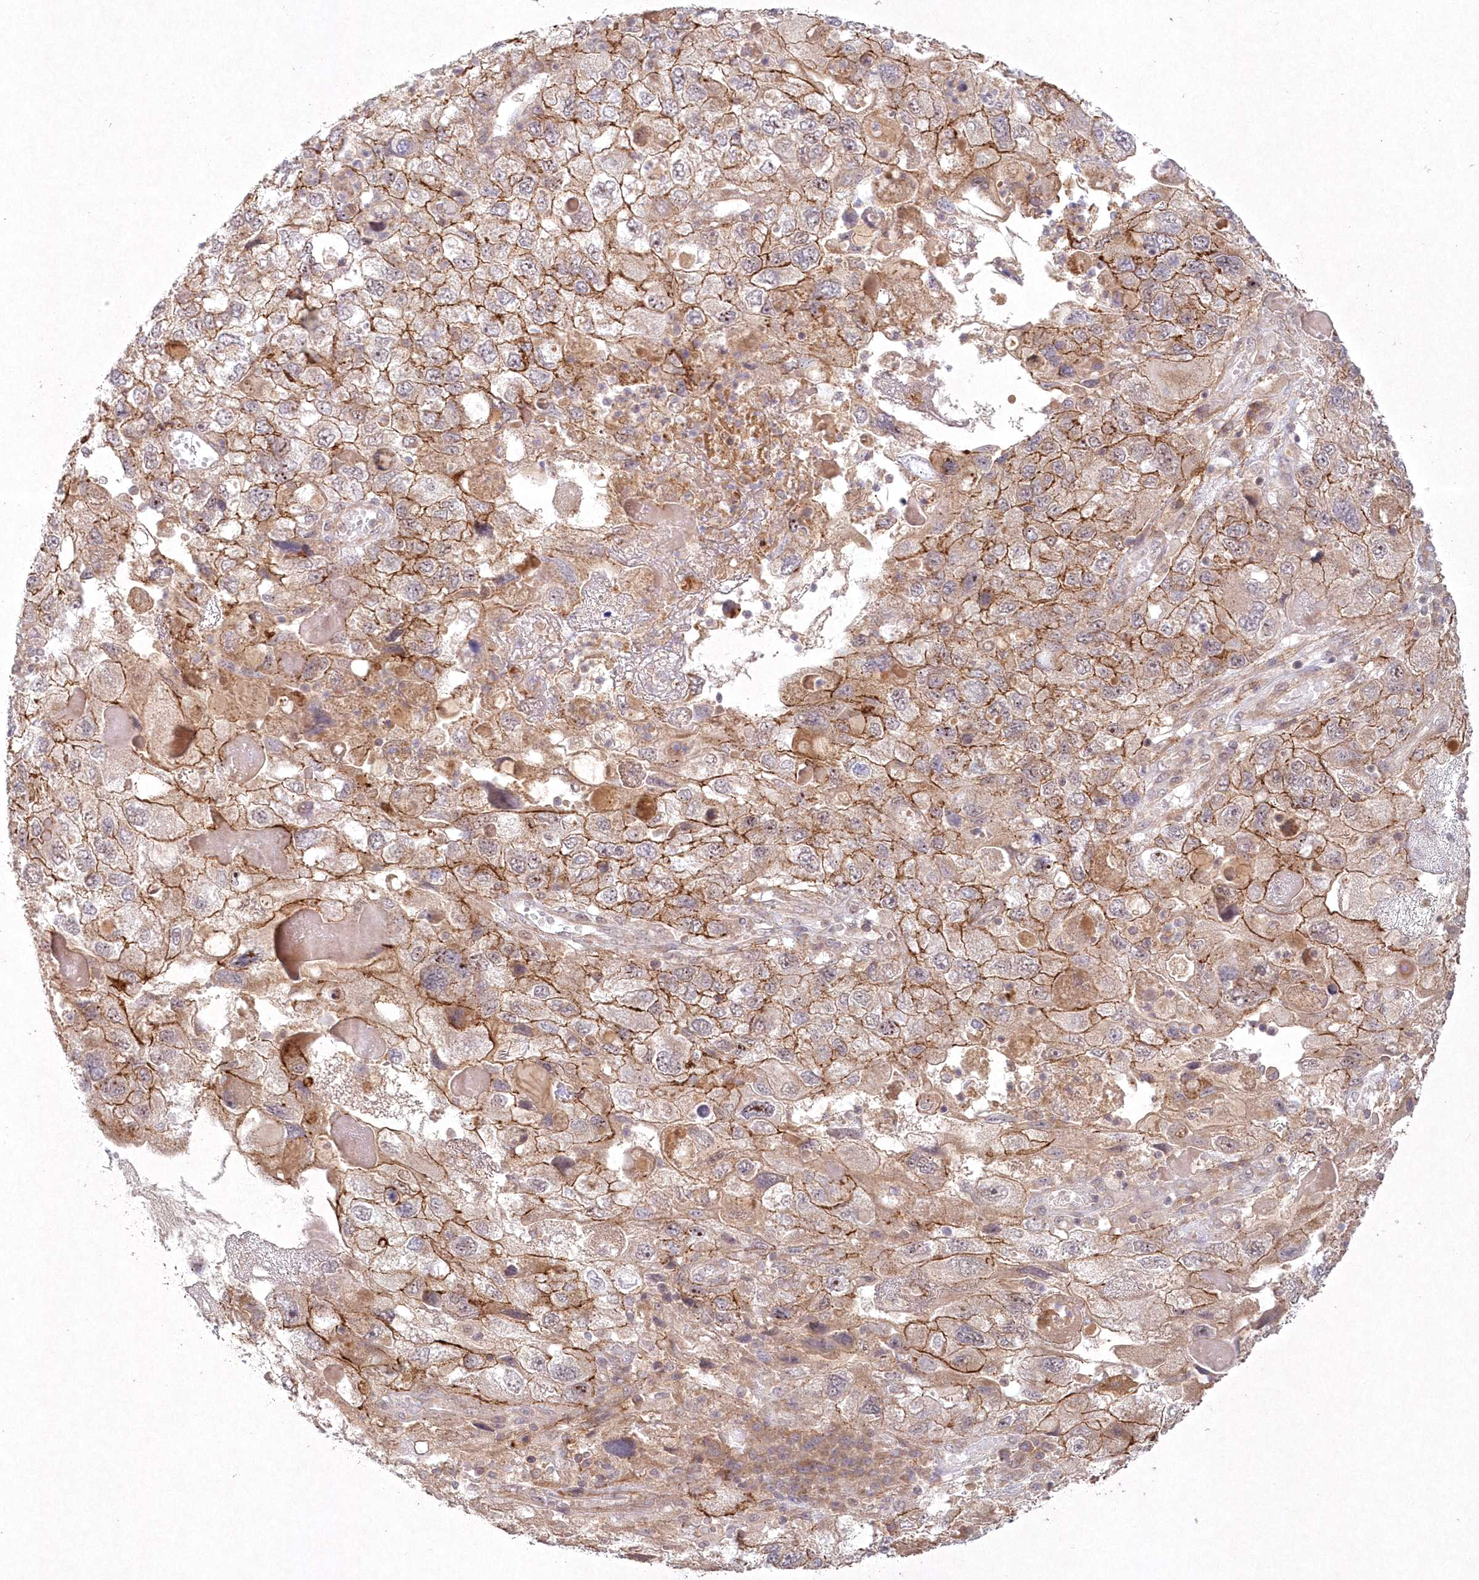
{"staining": {"intensity": "strong", "quantity": "25%-75%", "location": "cytoplasmic/membranous"}, "tissue": "endometrial cancer", "cell_type": "Tumor cells", "image_type": "cancer", "snomed": [{"axis": "morphology", "description": "Adenocarcinoma, NOS"}, {"axis": "topography", "description": "Endometrium"}], "caption": "Endometrial cancer (adenocarcinoma) stained with a protein marker reveals strong staining in tumor cells.", "gene": "TOGARAM2", "patient": {"sex": "female", "age": 49}}